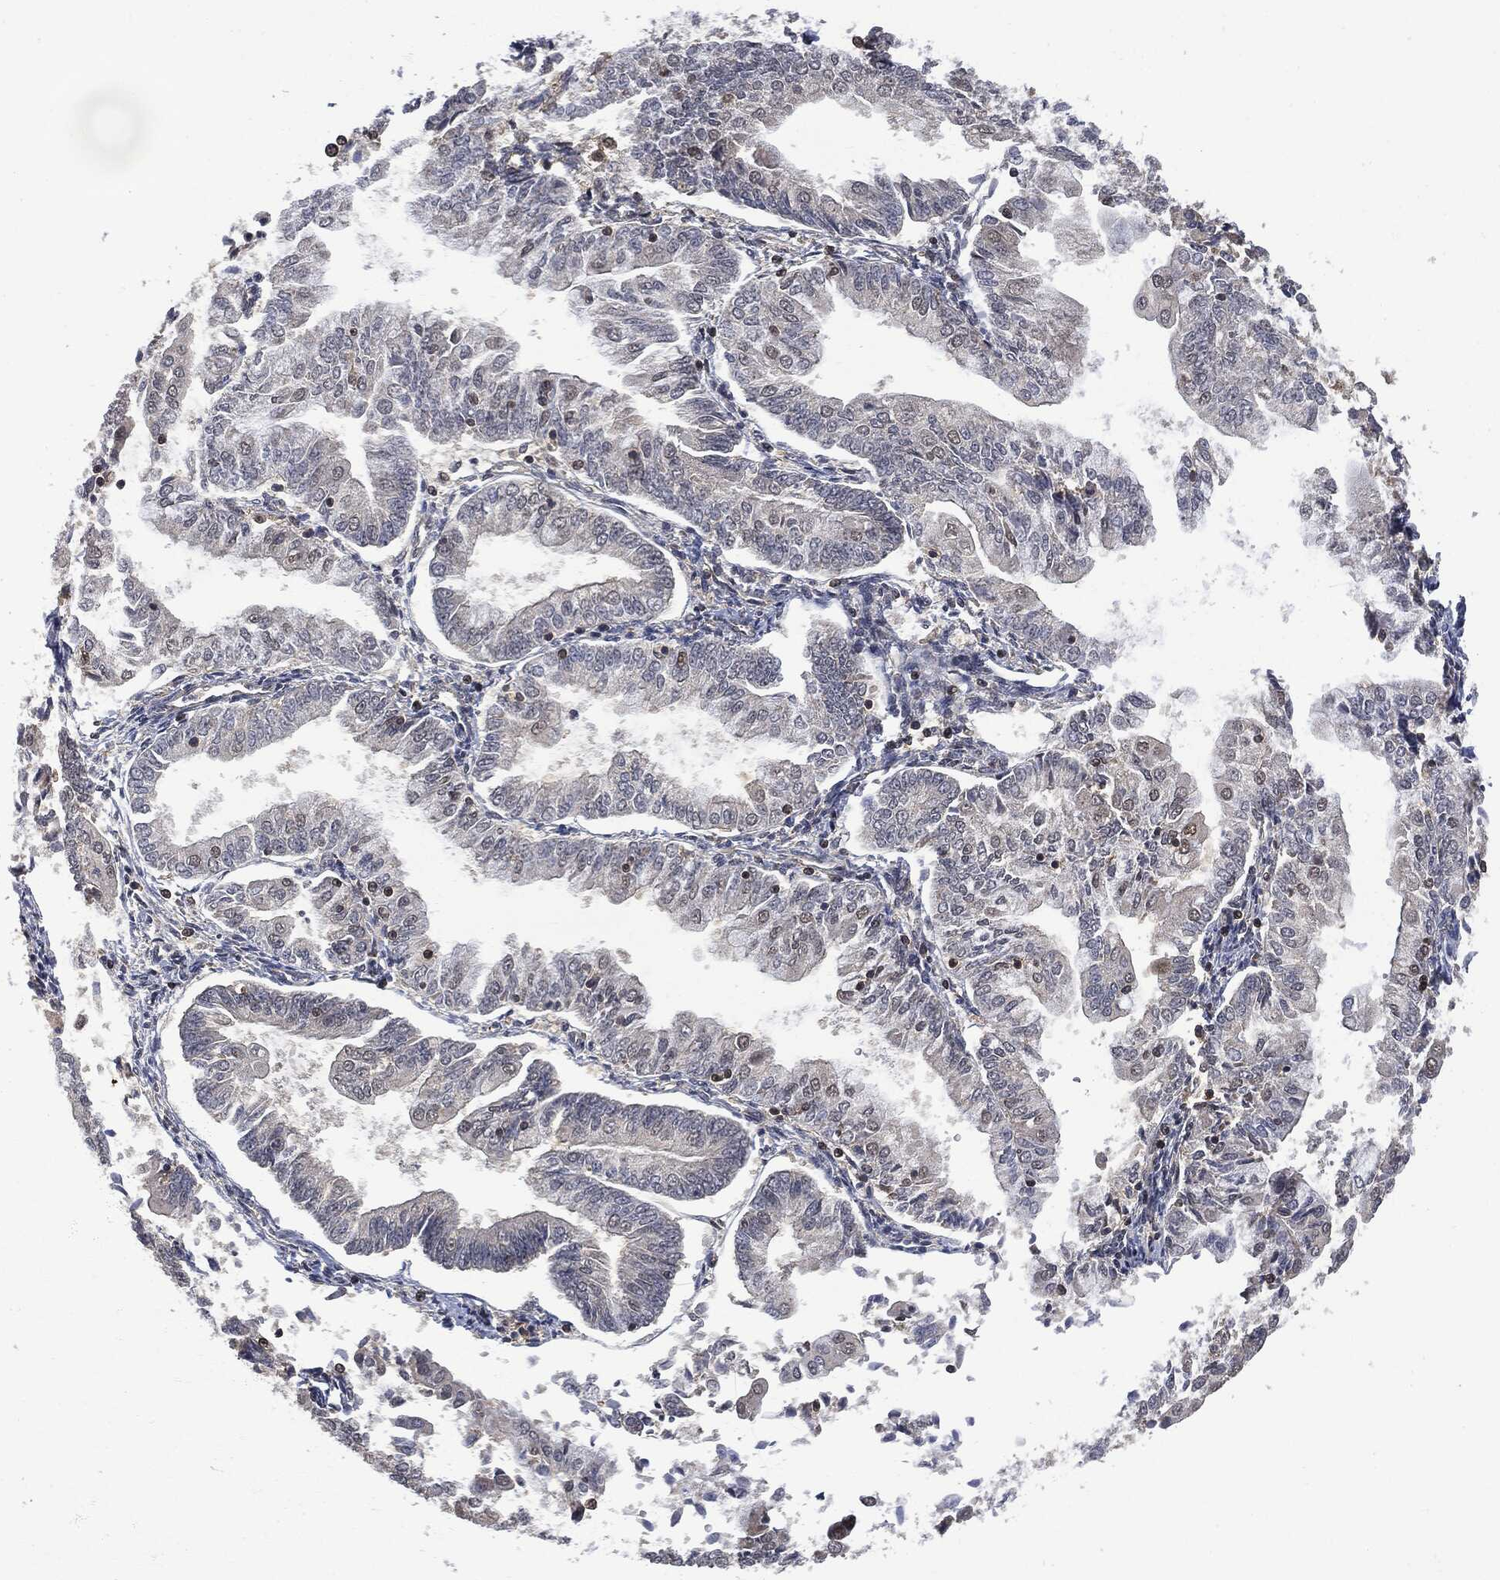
{"staining": {"intensity": "negative", "quantity": "none", "location": "none"}, "tissue": "endometrial cancer", "cell_type": "Tumor cells", "image_type": "cancer", "snomed": [{"axis": "morphology", "description": "Adenocarcinoma, NOS"}, {"axis": "topography", "description": "Endometrium"}], "caption": "Tumor cells are negative for protein expression in human endometrial cancer (adenocarcinoma). Nuclei are stained in blue.", "gene": "PSMB10", "patient": {"sex": "female", "age": 56}}